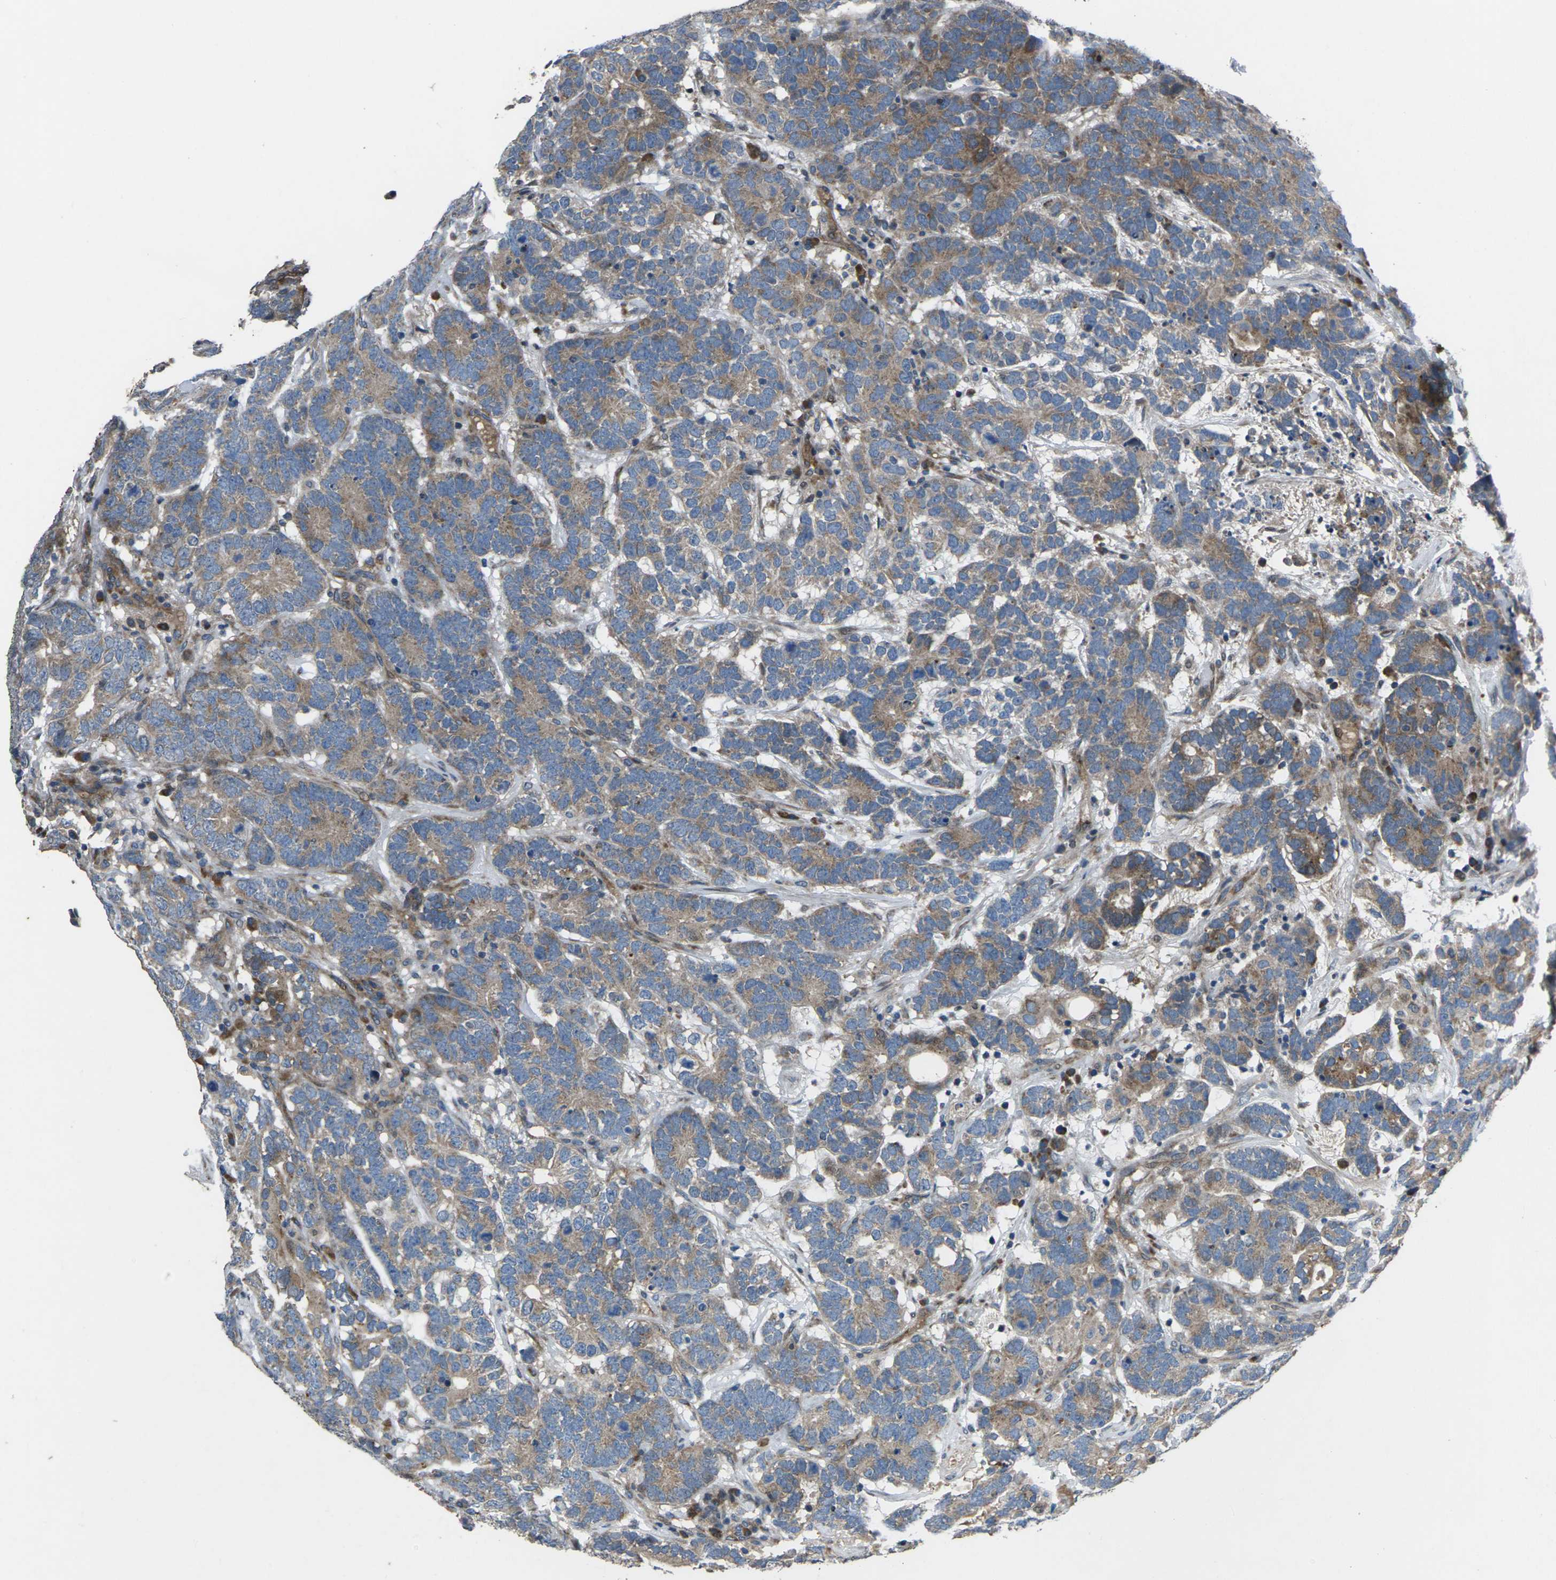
{"staining": {"intensity": "moderate", "quantity": ">75%", "location": "cytoplasmic/membranous"}, "tissue": "testis cancer", "cell_type": "Tumor cells", "image_type": "cancer", "snomed": [{"axis": "morphology", "description": "Carcinoma, Embryonal, NOS"}, {"axis": "topography", "description": "Testis"}], "caption": "This image reveals embryonal carcinoma (testis) stained with immunohistochemistry (IHC) to label a protein in brown. The cytoplasmic/membranous of tumor cells show moderate positivity for the protein. Nuclei are counter-stained blue.", "gene": "EDNRA", "patient": {"sex": "male", "age": 26}}